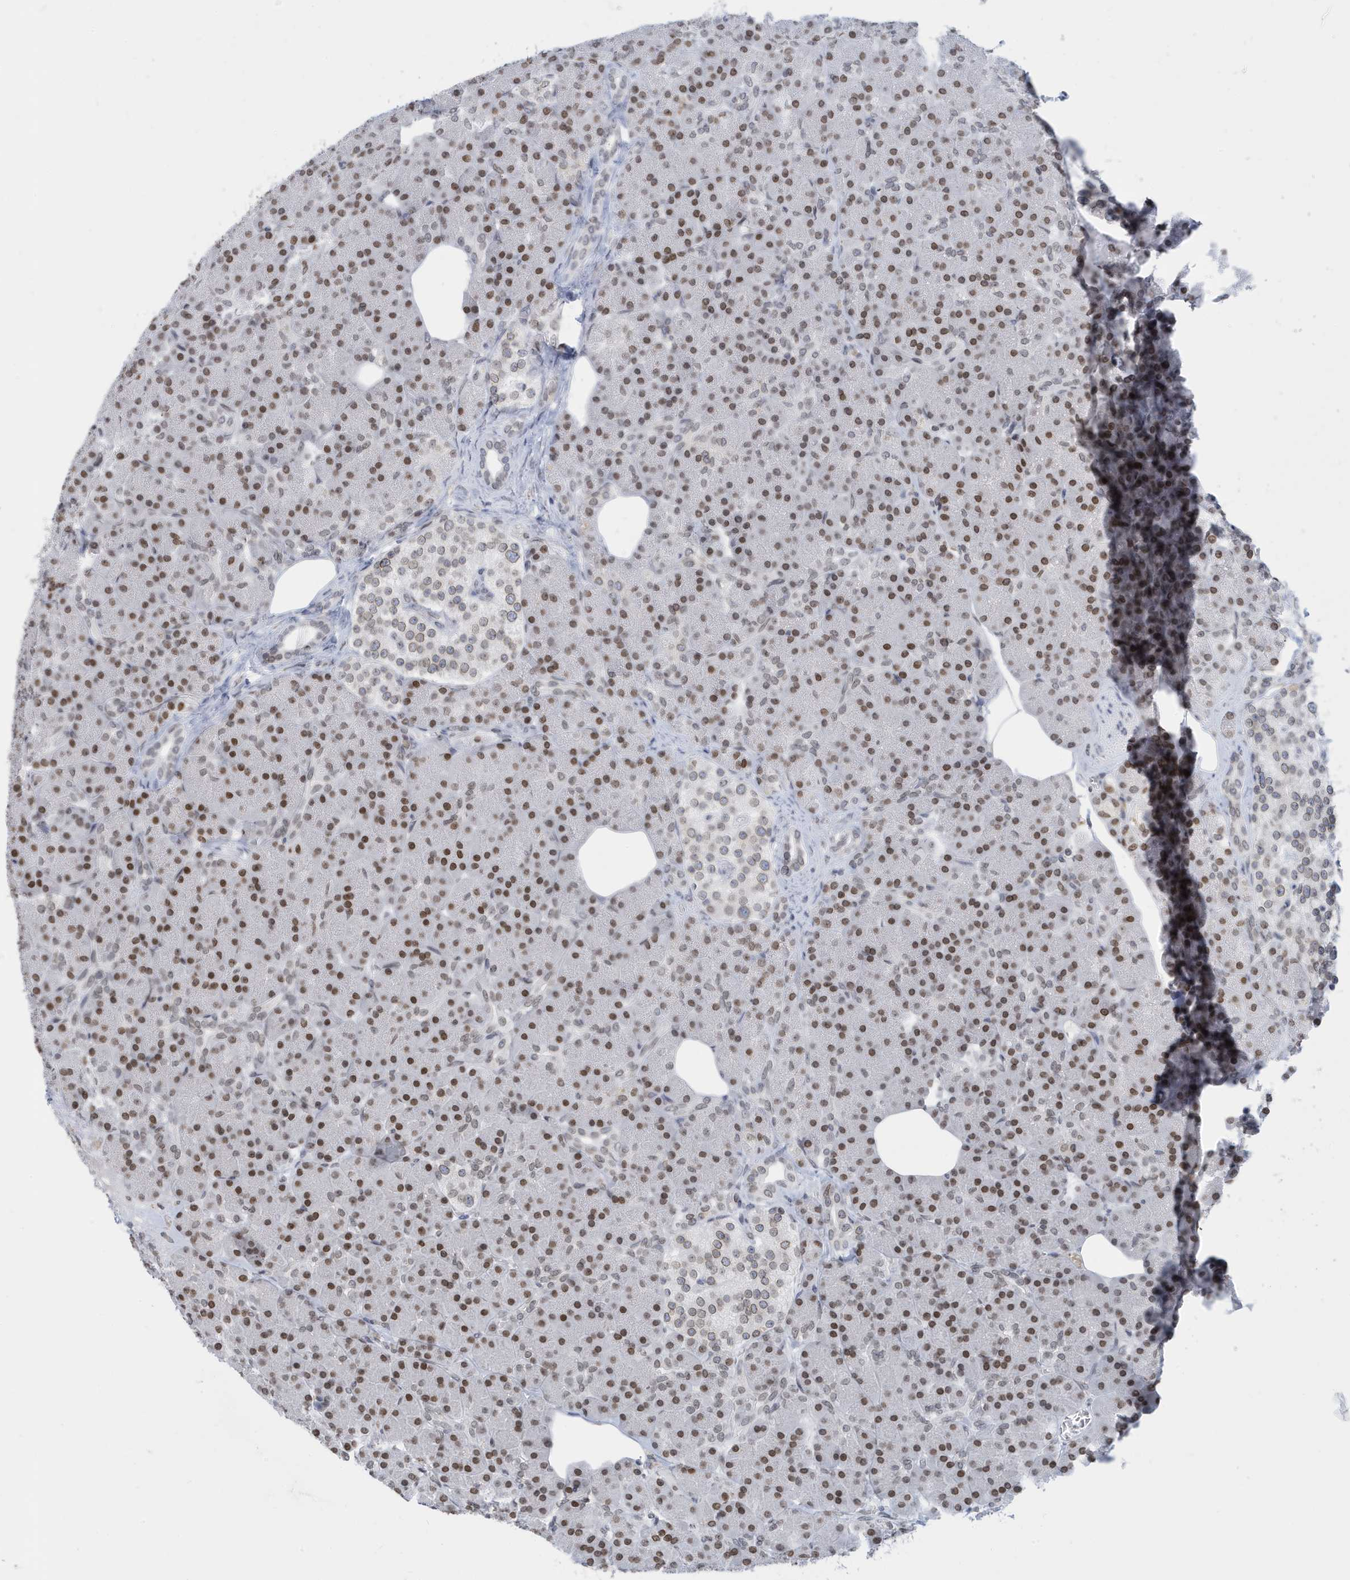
{"staining": {"intensity": "moderate", "quantity": ">75%", "location": "nuclear"}, "tissue": "pancreas", "cell_type": "Exocrine glandular cells", "image_type": "normal", "snomed": [{"axis": "morphology", "description": "Normal tissue, NOS"}, {"axis": "topography", "description": "Pancreas"}], "caption": "Brown immunohistochemical staining in benign human pancreas reveals moderate nuclear positivity in about >75% of exocrine glandular cells. (DAB IHC with brightfield microscopy, high magnification).", "gene": "PCYT1A", "patient": {"sex": "female", "age": 43}}